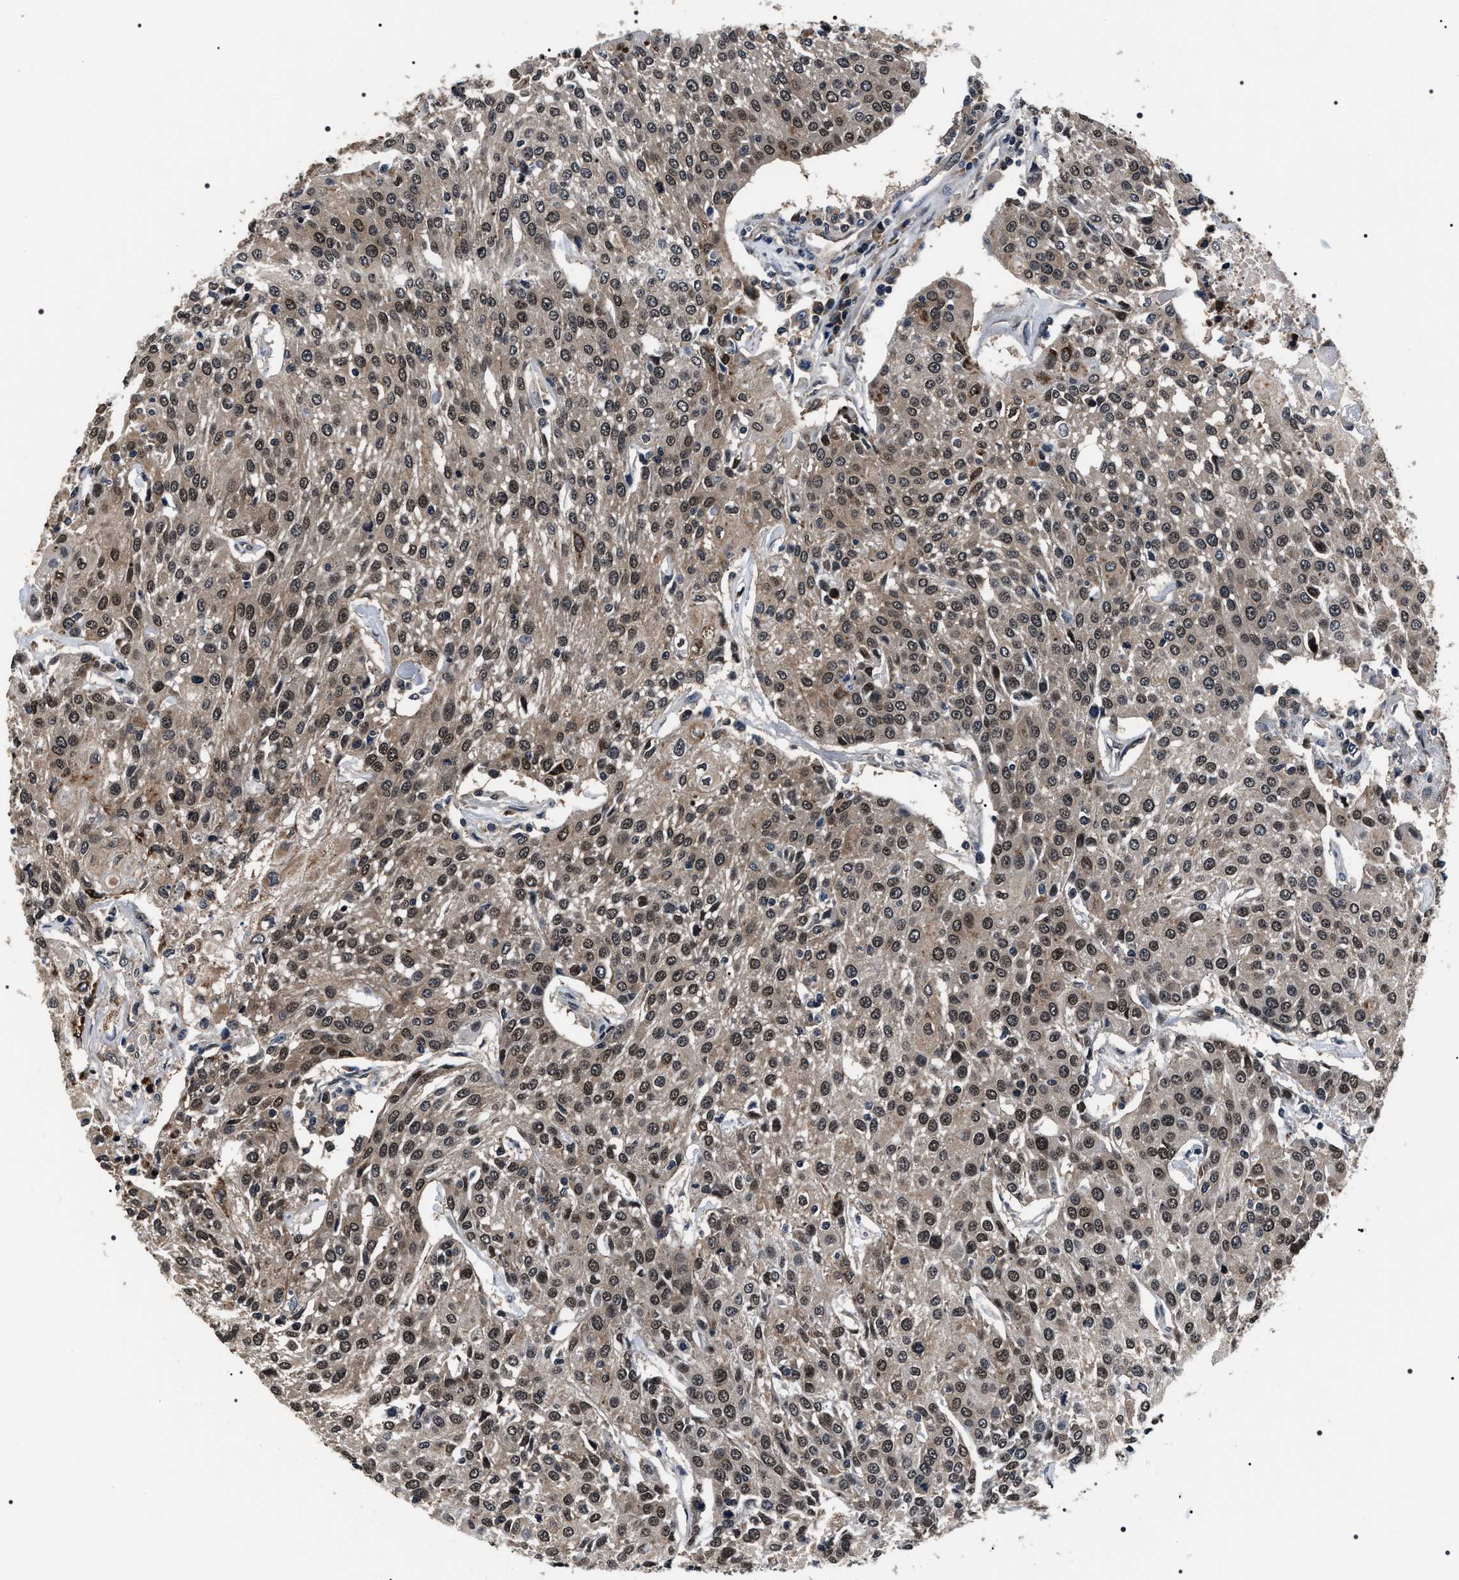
{"staining": {"intensity": "weak", "quantity": ">75%", "location": "cytoplasmic/membranous,nuclear"}, "tissue": "urothelial cancer", "cell_type": "Tumor cells", "image_type": "cancer", "snomed": [{"axis": "morphology", "description": "Urothelial carcinoma, High grade"}, {"axis": "topography", "description": "Urinary bladder"}], "caption": "Protein expression analysis of human urothelial carcinoma (high-grade) reveals weak cytoplasmic/membranous and nuclear expression in about >75% of tumor cells.", "gene": "SIPA1", "patient": {"sex": "female", "age": 85}}